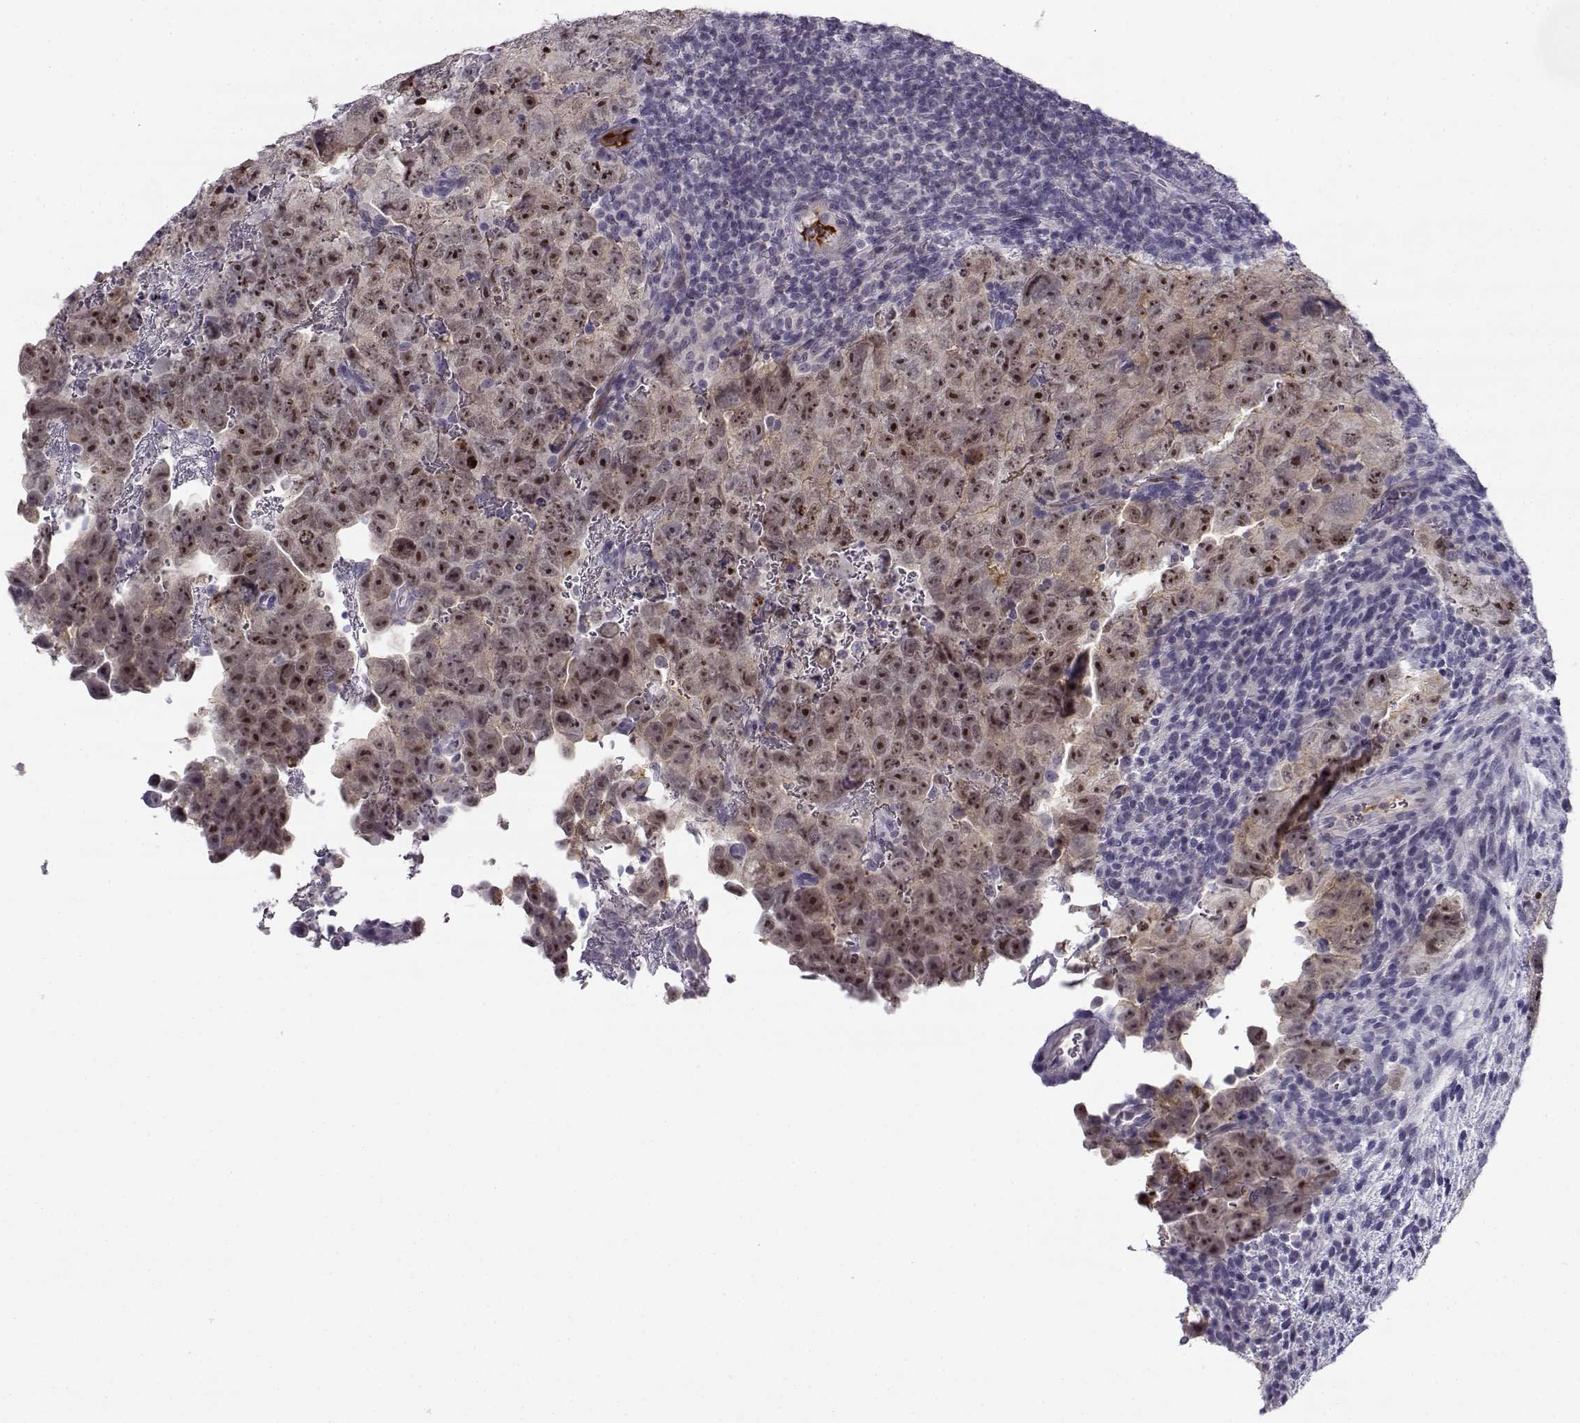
{"staining": {"intensity": "weak", "quantity": "<25%", "location": "cytoplasmic/membranous,nuclear"}, "tissue": "testis cancer", "cell_type": "Tumor cells", "image_type": "cancer", "snomed": [{"axis": "morphology", "description": "Carcinoma, Embryonal, NOS"}, {"axis": "topography", "description": "Testis"}], "caption": "This histopathology image is of testis cancer (embryonal carcinoma) stained with immunohistochemistry to label a protein in brown with the nuclei are counter-stained blue. There is no positivity in tumor cells.", "gene": "DDX25", "patient": {"sex": "male", "age": 24}}